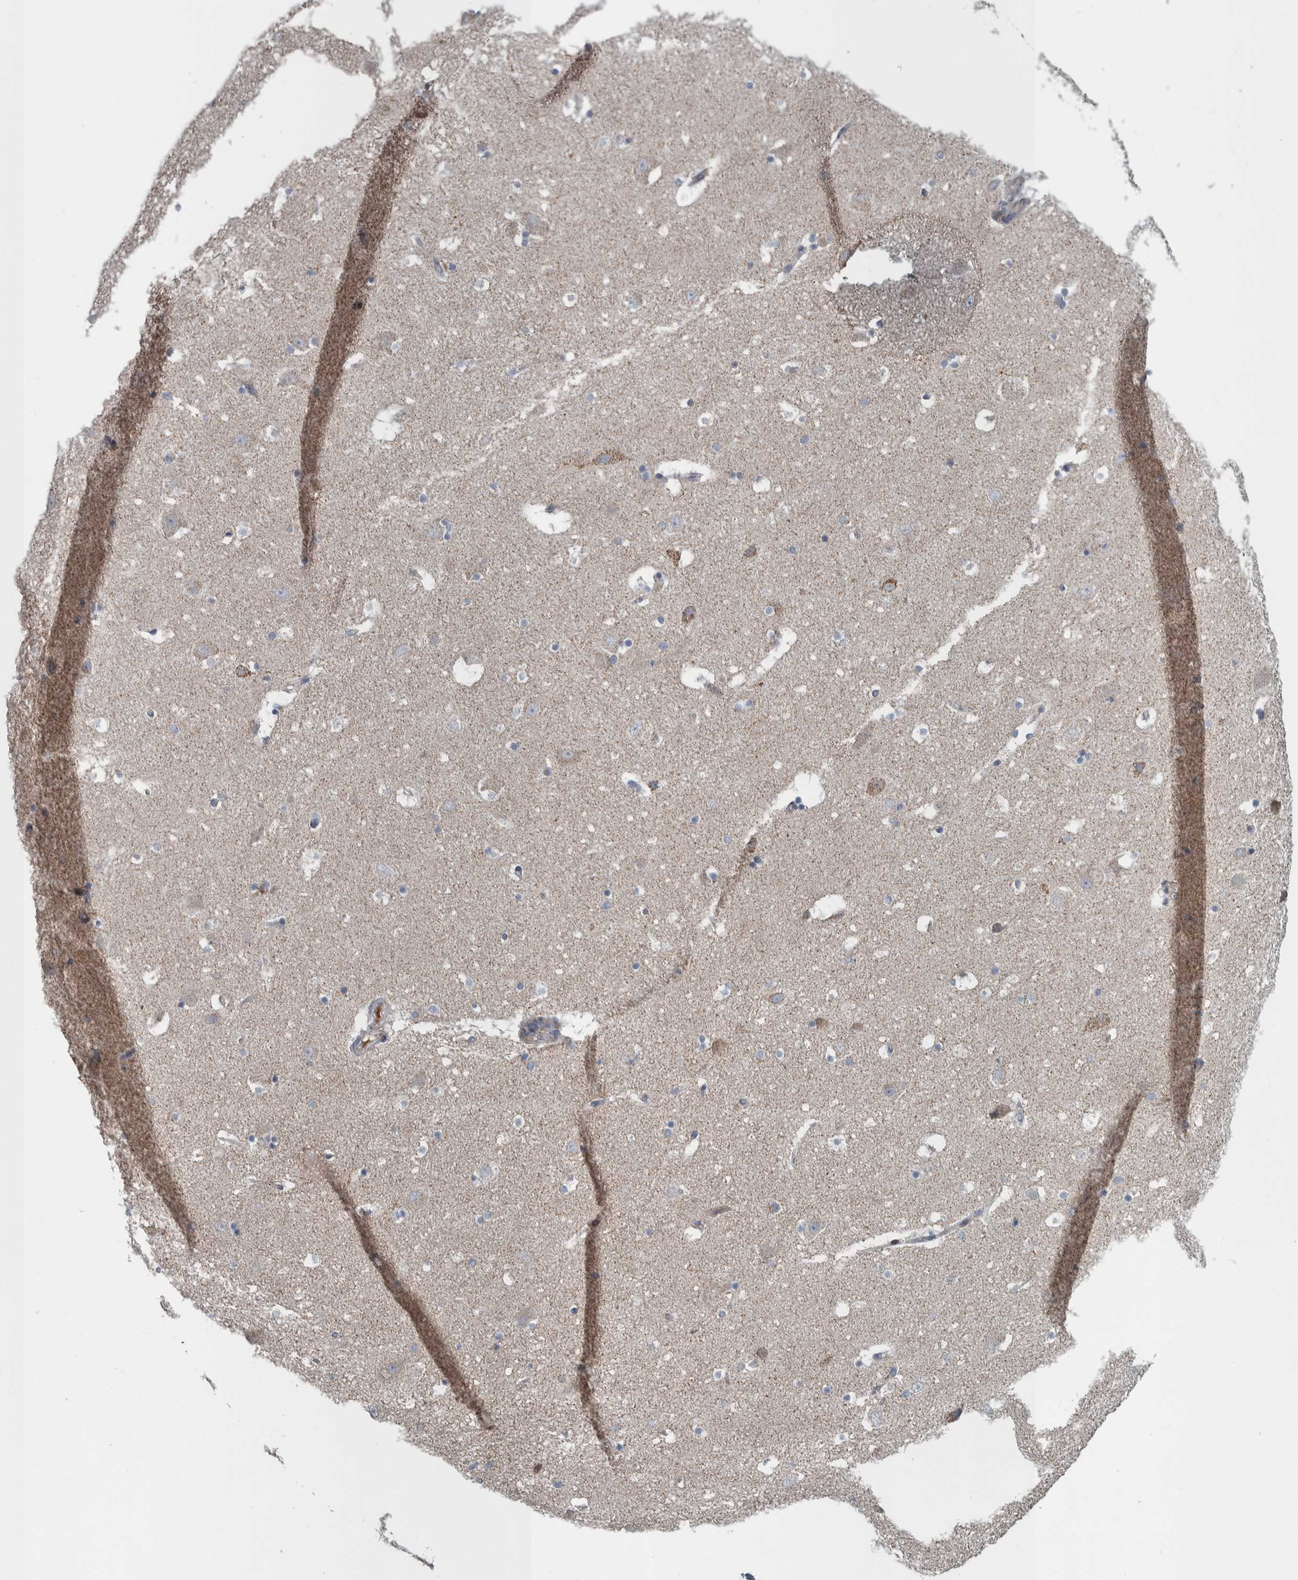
{"staining": {"intensity": "negative", "quantity": "none", "location": "none"}, "tissue": "hippocampus", "cell_type": "Glial cells", "image_type": "normal", "snomed": [{"axis": "morphology", "description": "Normal tissue, NOS"}, {"axis": "topography", "description": "Hippocampus"}], "caption": "Histopathology image shows no protein staining in glial cells of benign hippocampus. (Immunohistochemistry (ihc), brightfield microscopy, high magnification).", "gene": "BAIAP2L1", "patient": {"sex": "male", "age": 45}}